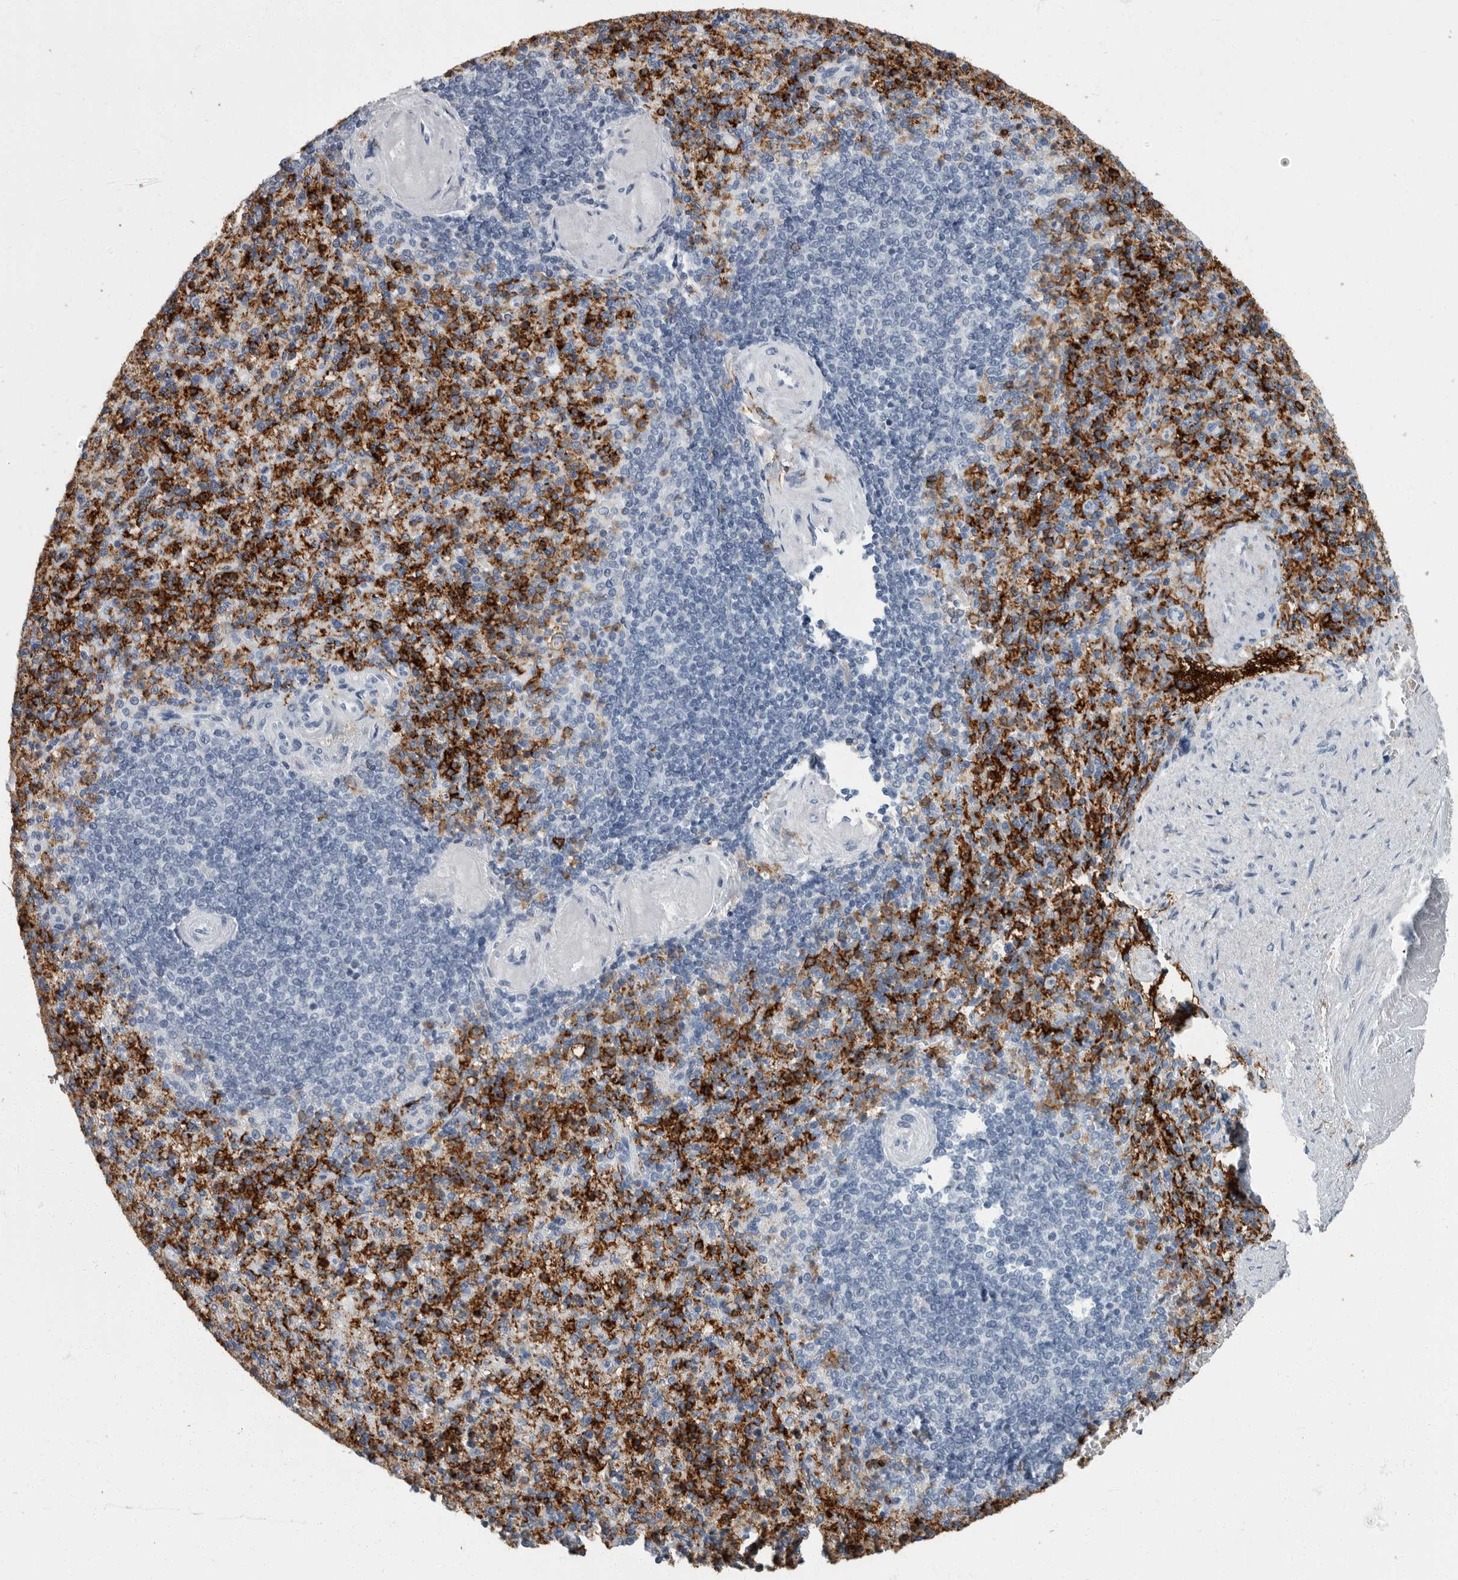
{"staining": {"intensity": "strong", "quantity": "25%-75%", "location": "cytoplasmic/membranous"}, "tissue": "spleen", "cell_type": "Cells in red pulp", "image_type": "normal", "snomed": [{"axis": "morphology", "description": "Normal tissue, NOS"}, {"axis": "topography", "description": "Spleen"}], "caption": "Protein staining displays strong cytoplasmic/membranous positivity in approximately 25%-75% of cells in red pulp in normal spleen.", "gene": "FCER1G", "patient": {"sex": "female", "age": 74}}